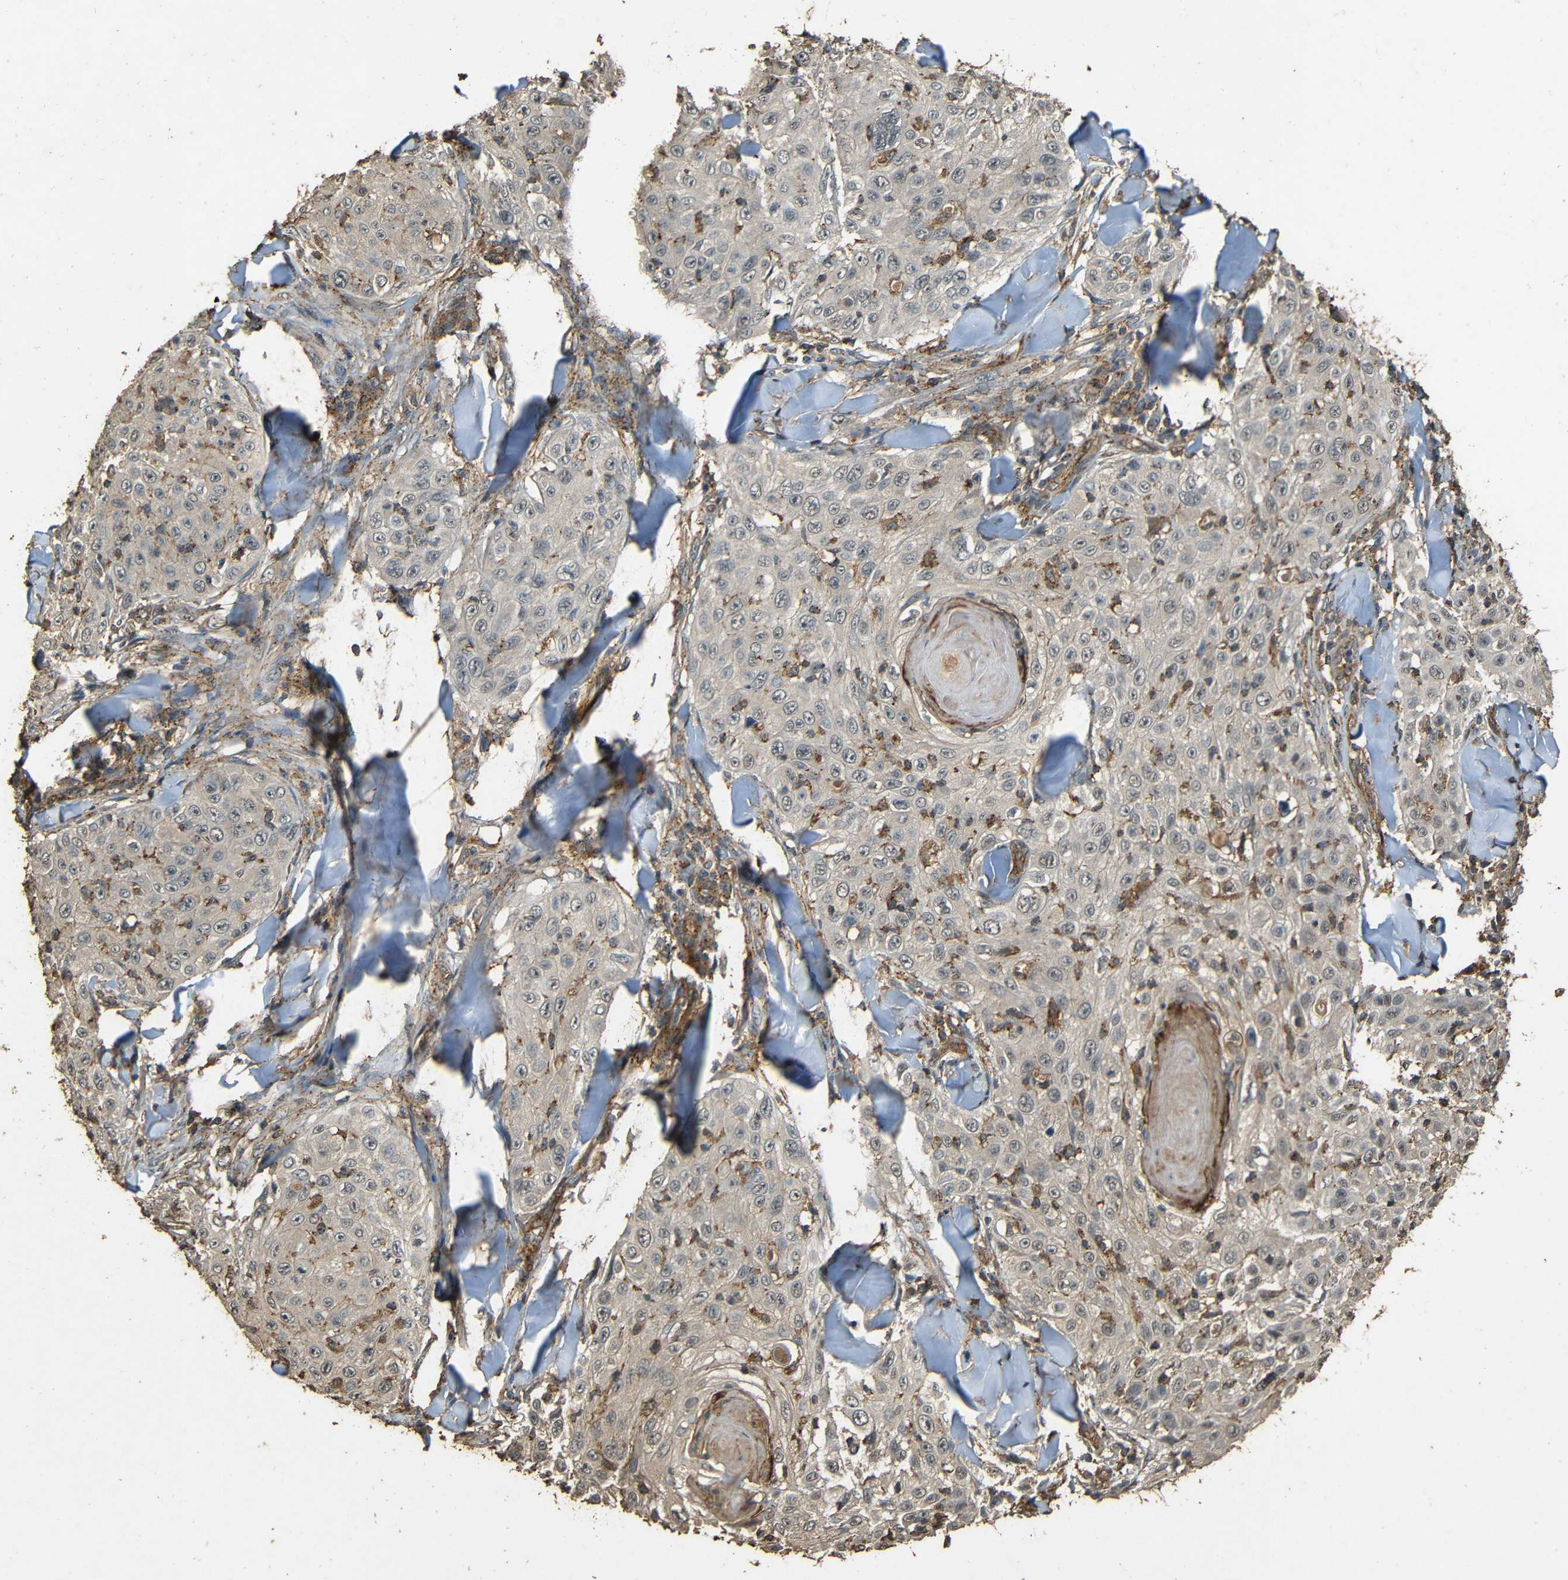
{"staining": {"intensity": "moderate", "quantity": "<25%", "location": "cytoplasmic/membranous"}, "tissue": "skin cancer", "cell_type": "Tumor cells", "image_type": "cancer", "snomed": [{"axis": "morphology", "description": "Squamous cell carcinoma, NOS"}, {"axis": "topography", "description": "Skin"}], "caption": "About <25% of tumor cells in skin squamous cell carcinoma display moderate cytoplasmic/membranous protein expression as visualized by brown immunohistochemical staining.", "gene": "PDE5A", "patient": {"sex": "male", "age": 86}}